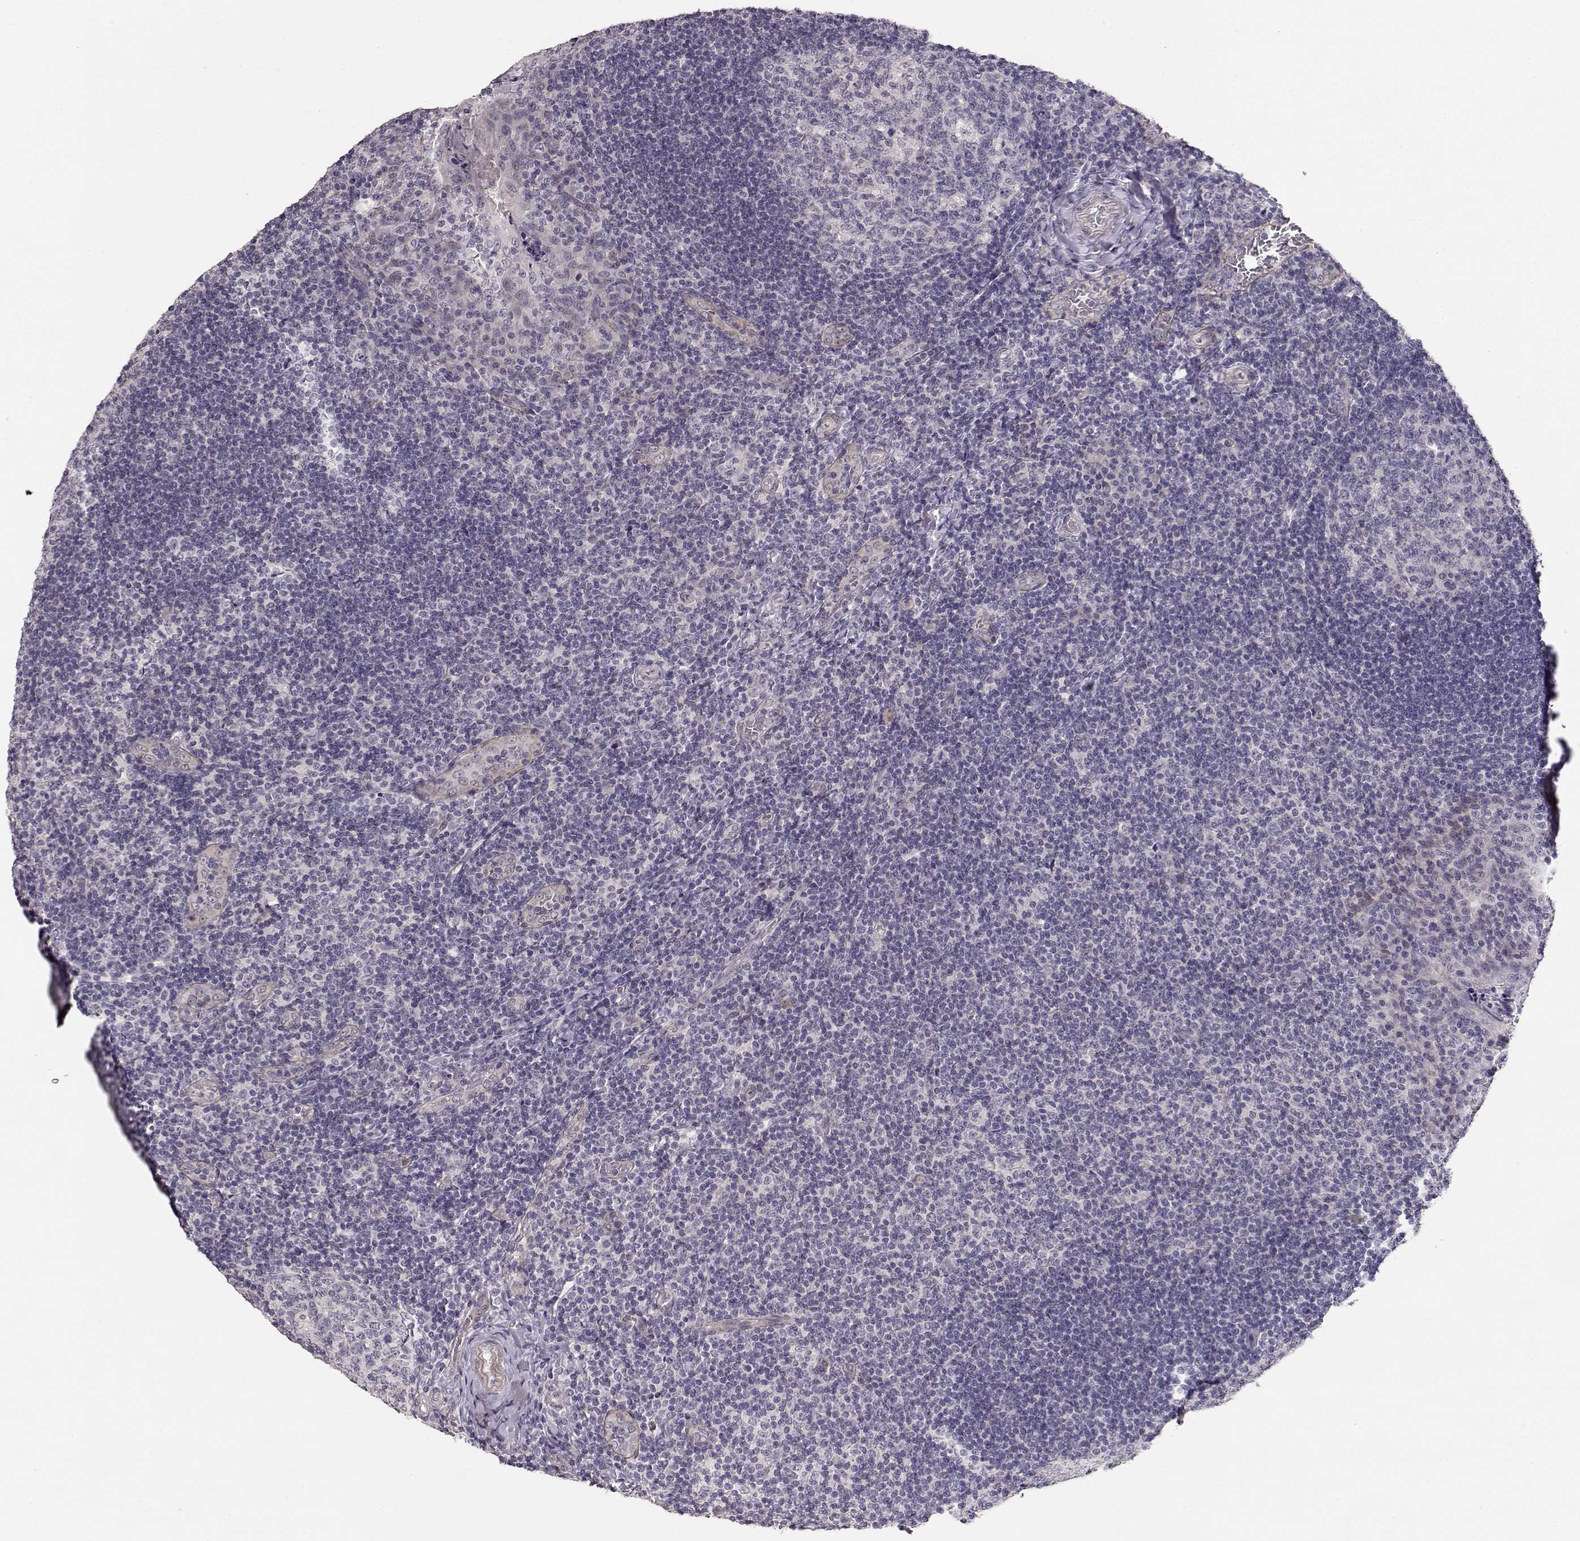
{"staining": {"intensity": "negative", "quantity": "none", "location": "none"}, "tissue": "tonsil", "cell_type": "Germinal center cells", "image_type": "normal", "snomed": [{"axis": "morphology", "description": "Normal tissue, NOS"}, {"axis": "topography", "description": "Tonsil"}], "caption": "This histopathology image is of normal tonsil stained with immunohistochemistry (IHC) to label a protein in brown with the nuclei are counter-stained blue. There is no positivity in germinal center cells. (DAB (3,3'-diaminobenzidine) IHC, high magnification).", "gene": "LAMA5", "patient": {"sex": "male", "age": 17}}